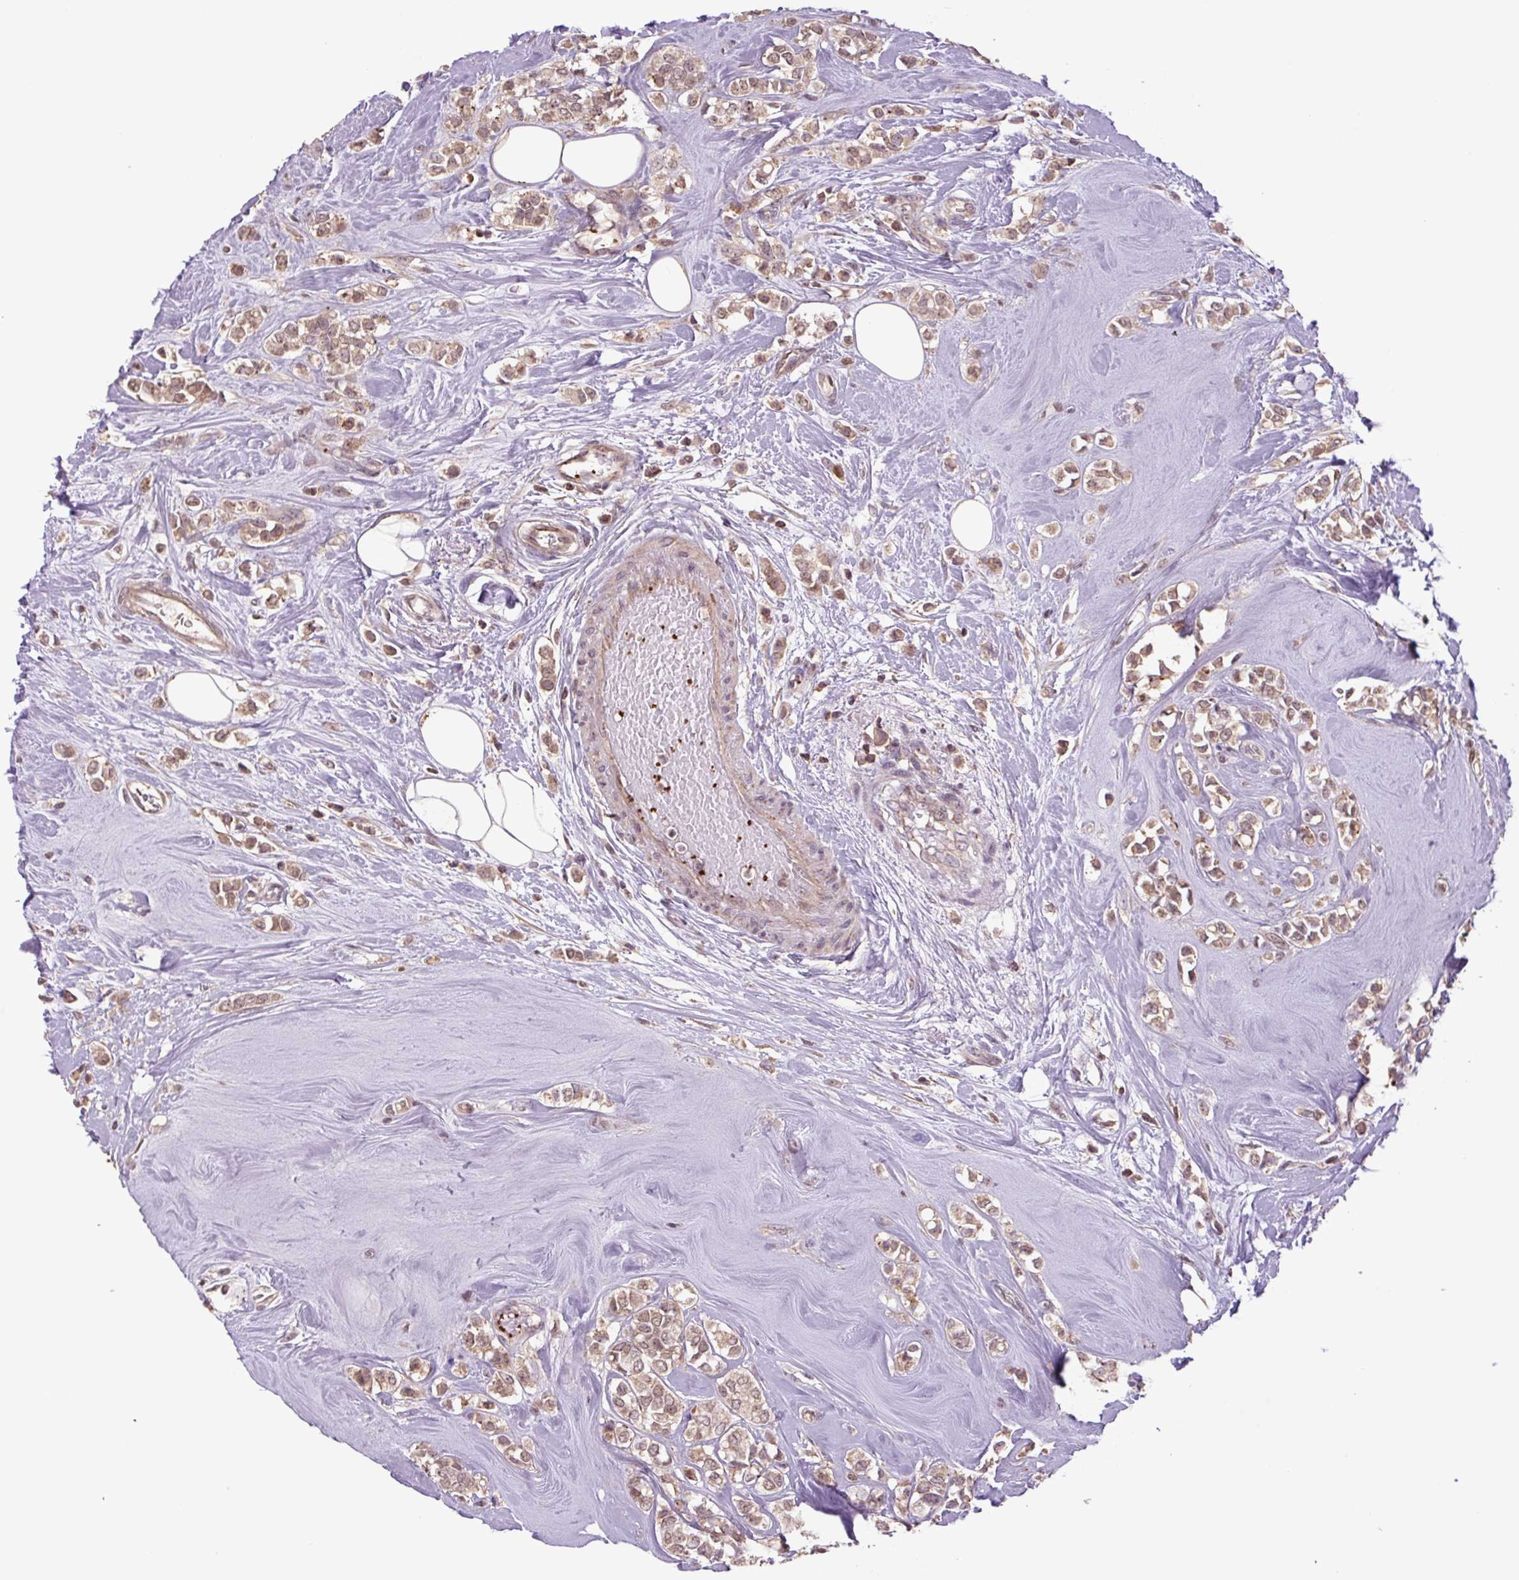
{"staining": {"intensity": "weak", "quantity": ">75%", "location": "cytoplasmic/membranous"}, "tissue": "breast cancer", "cell_type": "Tumor cells", "image_type": "cancer", "snomed": [{"axis": "morphology", "description": "Lobular carcinoma"}, {"axis": "topography", "description": "Breast"}], "caption": "Breast cancer stained with a protein marker reveals weak staining in tumor cells.", "gene": "TMEM160", "patient": {"sex": "female", "age": 68}}